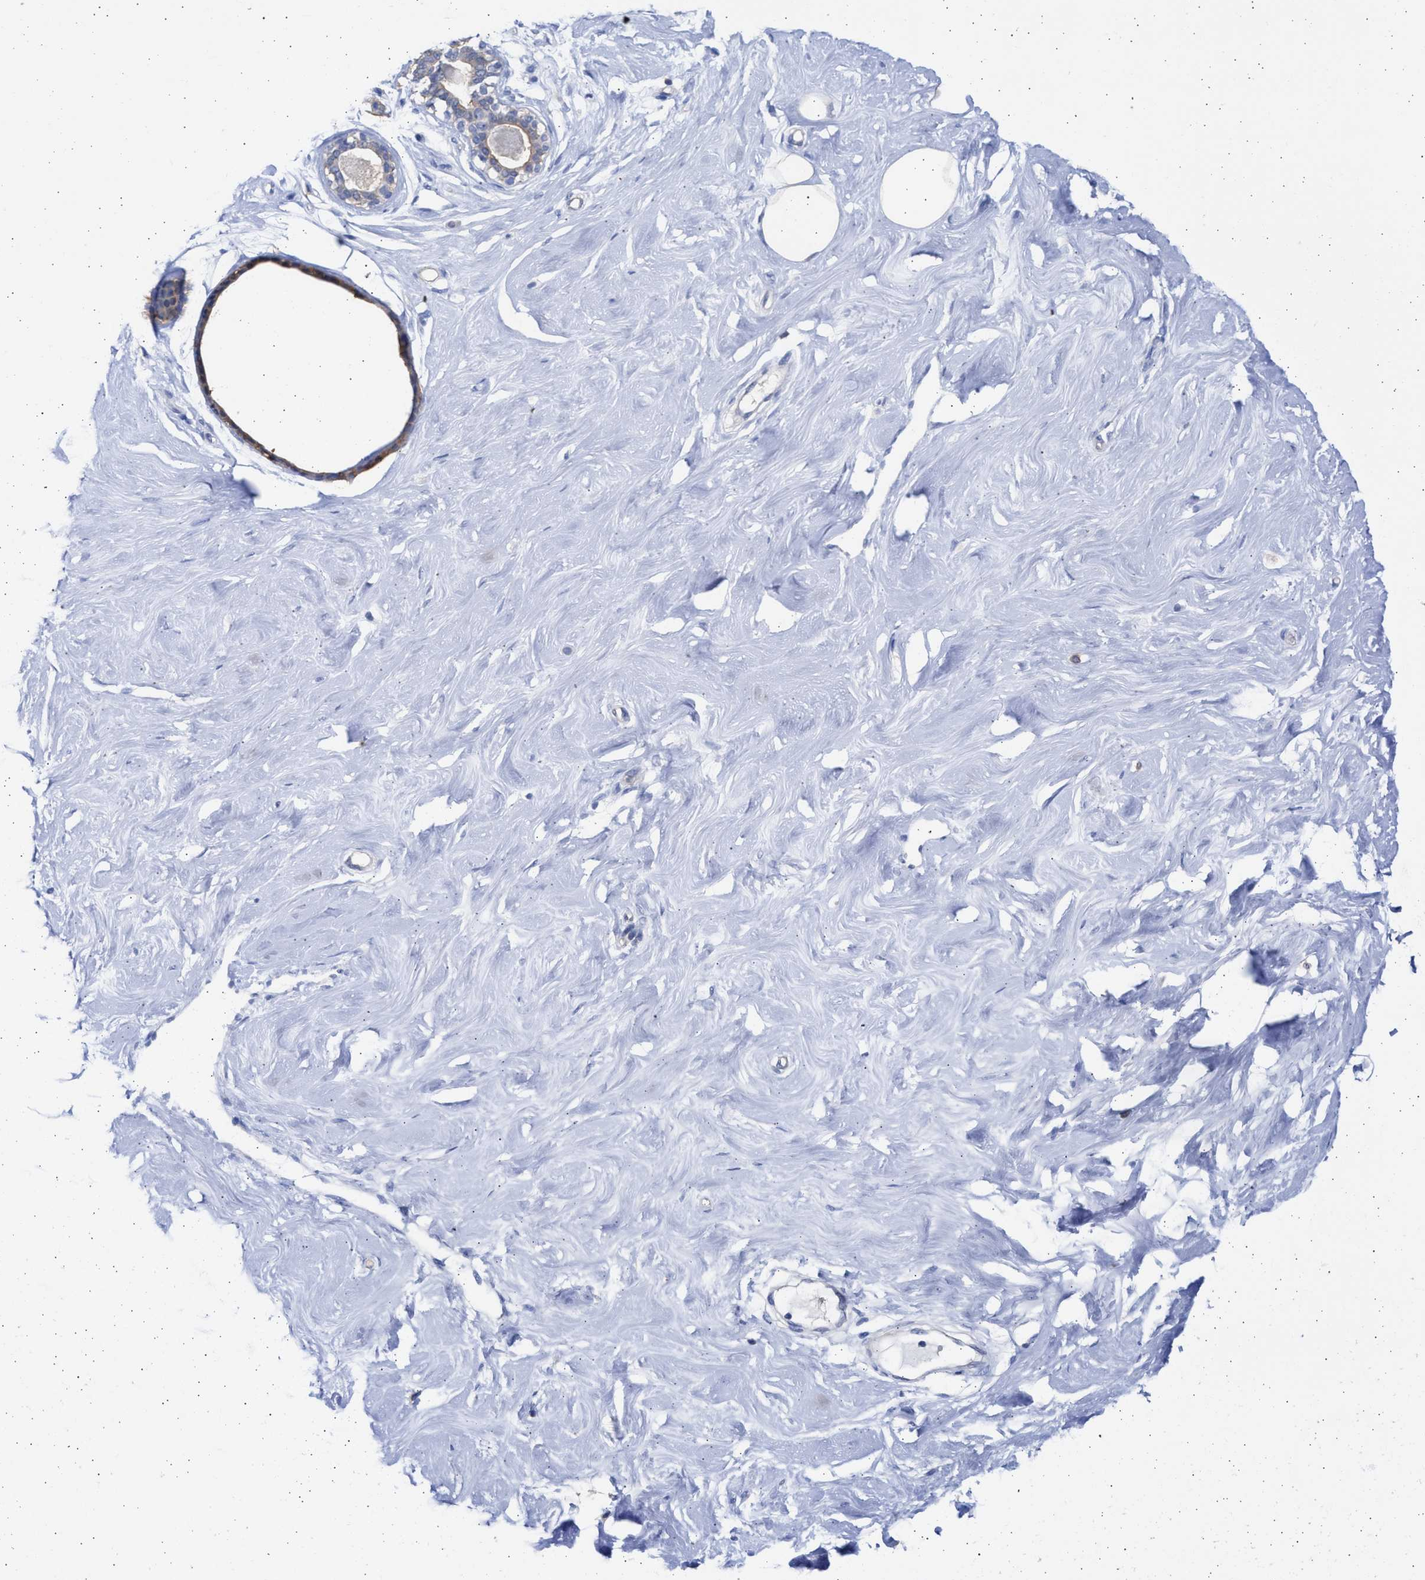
{"staining": {"intensity": "negative", "quantity": "none", "location": "none"}, "tissue": "breast", "cell_type": "Adipocytes", "image_type": "normal", "snomed": [{"axis": "morphology", "description": "Normal tissue, NOS"}, {"axis": "topography", "description": "Breast"}], "caption": "This is an immunohistochemistry (IHC) image of benign human breast. There is no staining in adipocytes.", "gene": "ALDOC", "patient": {"sex": "female", "age": 23}}